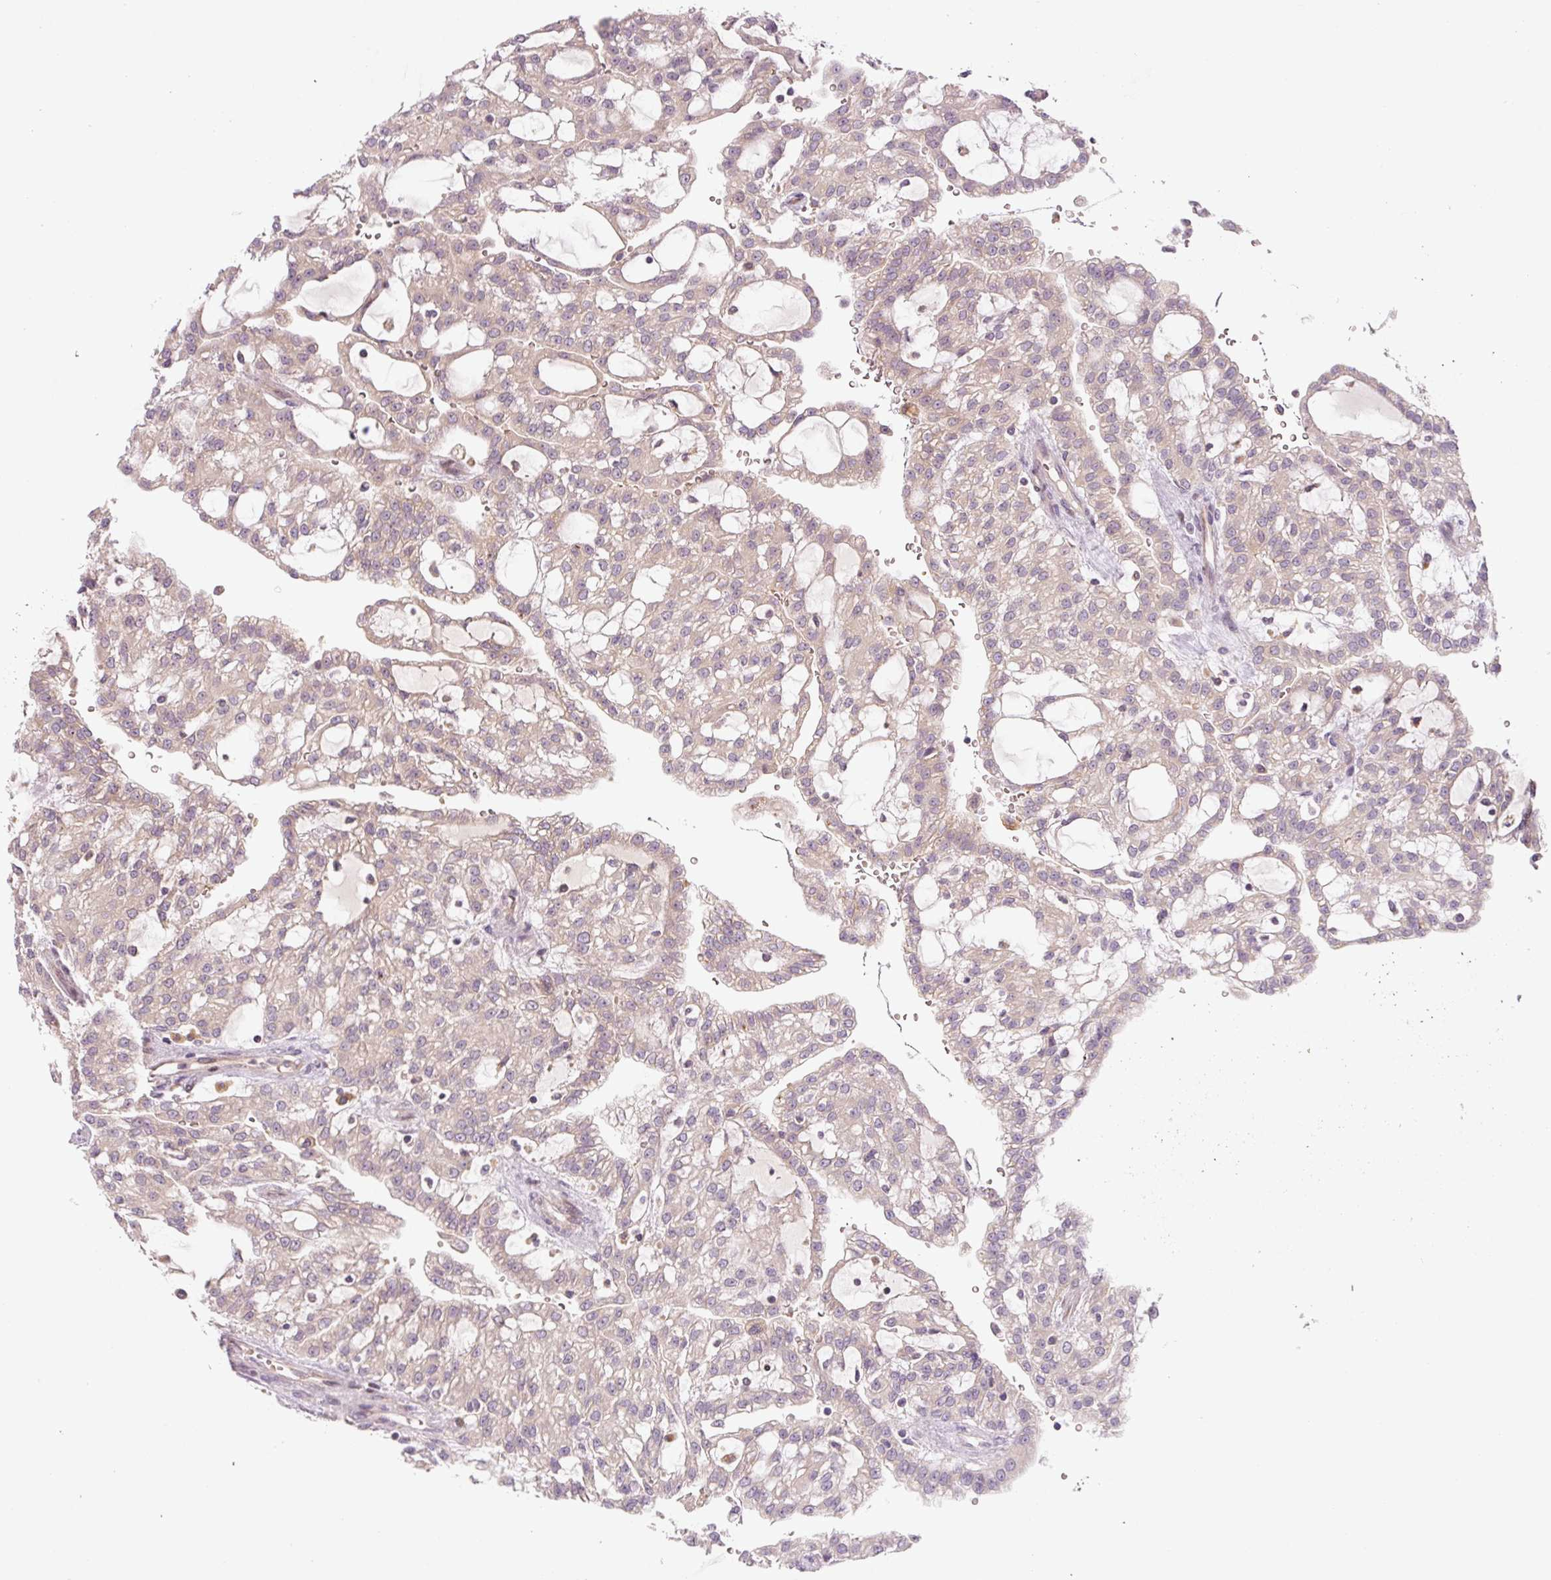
{"staining": {"intensity": "weak", "quantity": ">75%", "location": "cytoplasmic/membranous"}, "tissue": "renal cancer", "cell_type": "Tumor cells", "image_type": "cancer", "snomed": [{"axis": "morphology", "description": "Adenocarcinoma, NOS"}, {"axis": "topography", "description": "Kidney"}], "caption": "Protein analysis of renal adenocarcinoma tissue shows weak cytoplasmic/membranous staining in about >75% of tumor cells.", "gene": "YIF1B", "patient": {"sex": "male", "age": 63}}